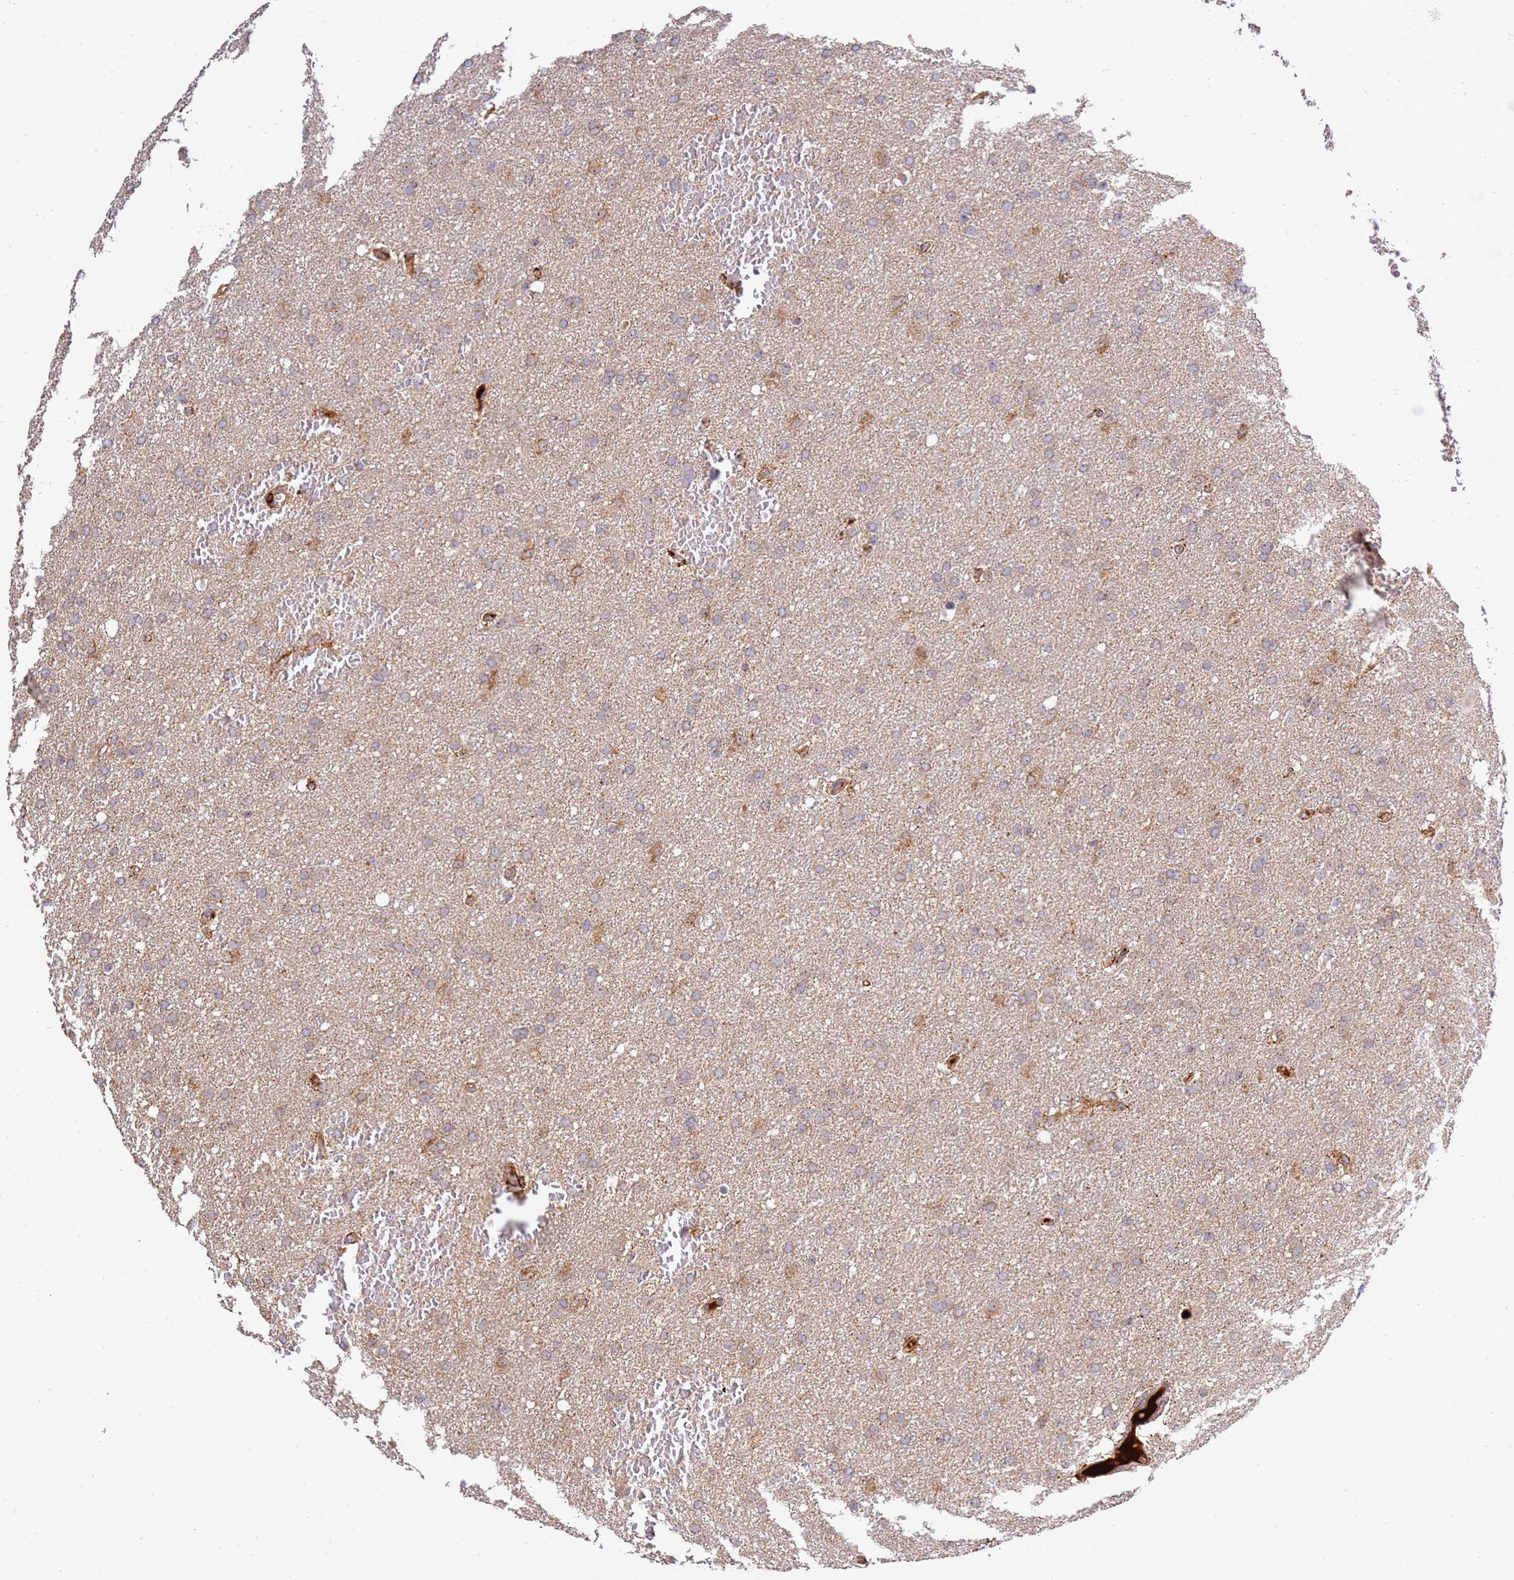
{"staining": {"intensity": "weak", "quantity": ">75%", "location": "cytoplasmic/membranous"}, "tissue": "glioma", "cell_type": "Tumor cells", "image_type": "cancer", "snomed": [{"axis": "morphology", "description": "Glioma, malignant, High grade"}, {"axis": "topography", "description": "Cerebral cortex"}], "caption": "Malignant glioma (high-grade) stained with a protein marker shows weak staining in tumor cells.", "gene": "KIF25", "patient": {"sex": "female", "age": 36}}